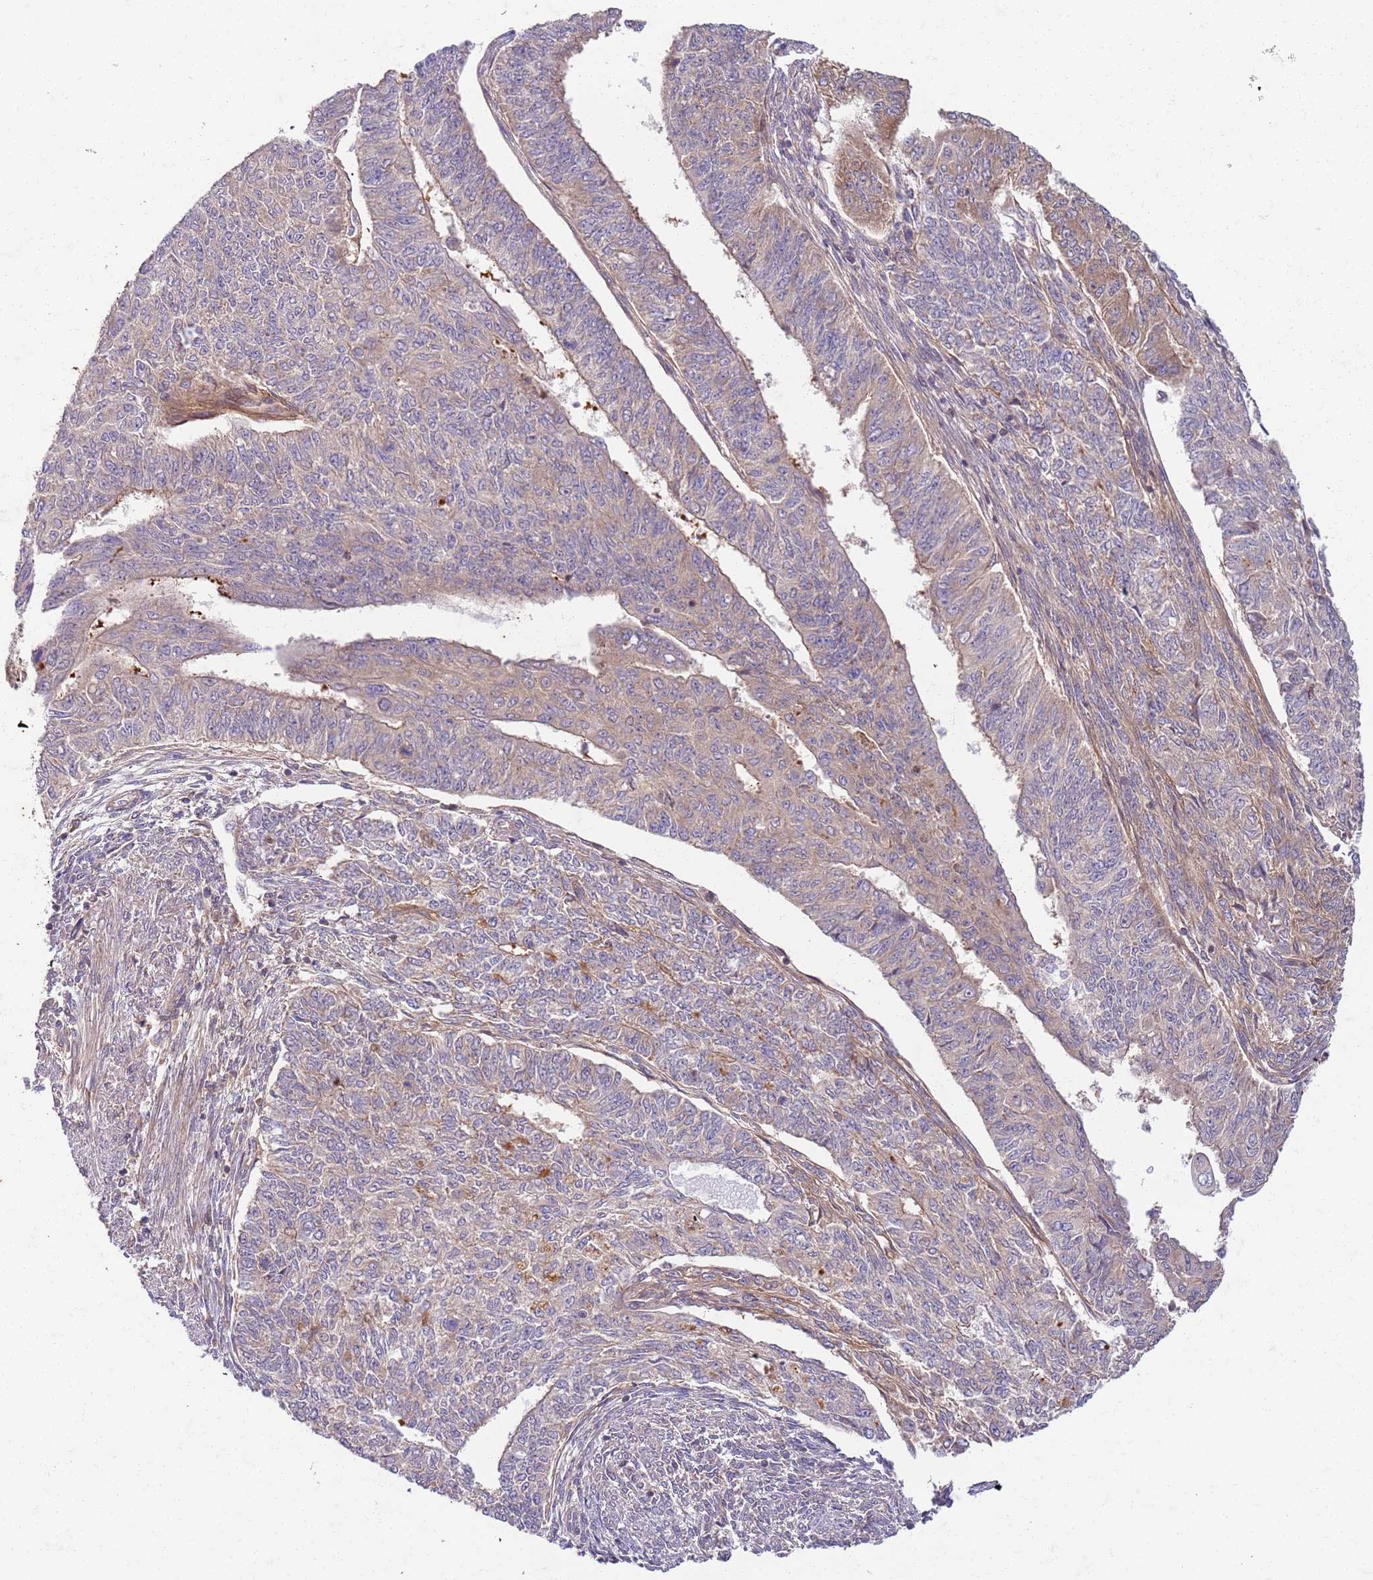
{"staining": {"intensity": "weak", "quantity": "<25%", "location": "cytoplasmic/membranous"}, "tissue": "endometrial cancer", "cell_type": "Tumor cells", "image_type": "cancer", "snomed": [{"axis": "morphology", "description": "Adenocarcinoma, NOS"}, {"axis": "topography", "description": "Endometrium"}], "caption": "High magnification brightfield microscopy of endometrial cancer (adenocarcinoma) stained with DAB (3,3'-diaminobenzidine) (brown) and counterstained with hematoxylin (blue): tumor cells show no significant staining.", "gene": "OSBP", "patient": {"sex": "female", "age": 32}}